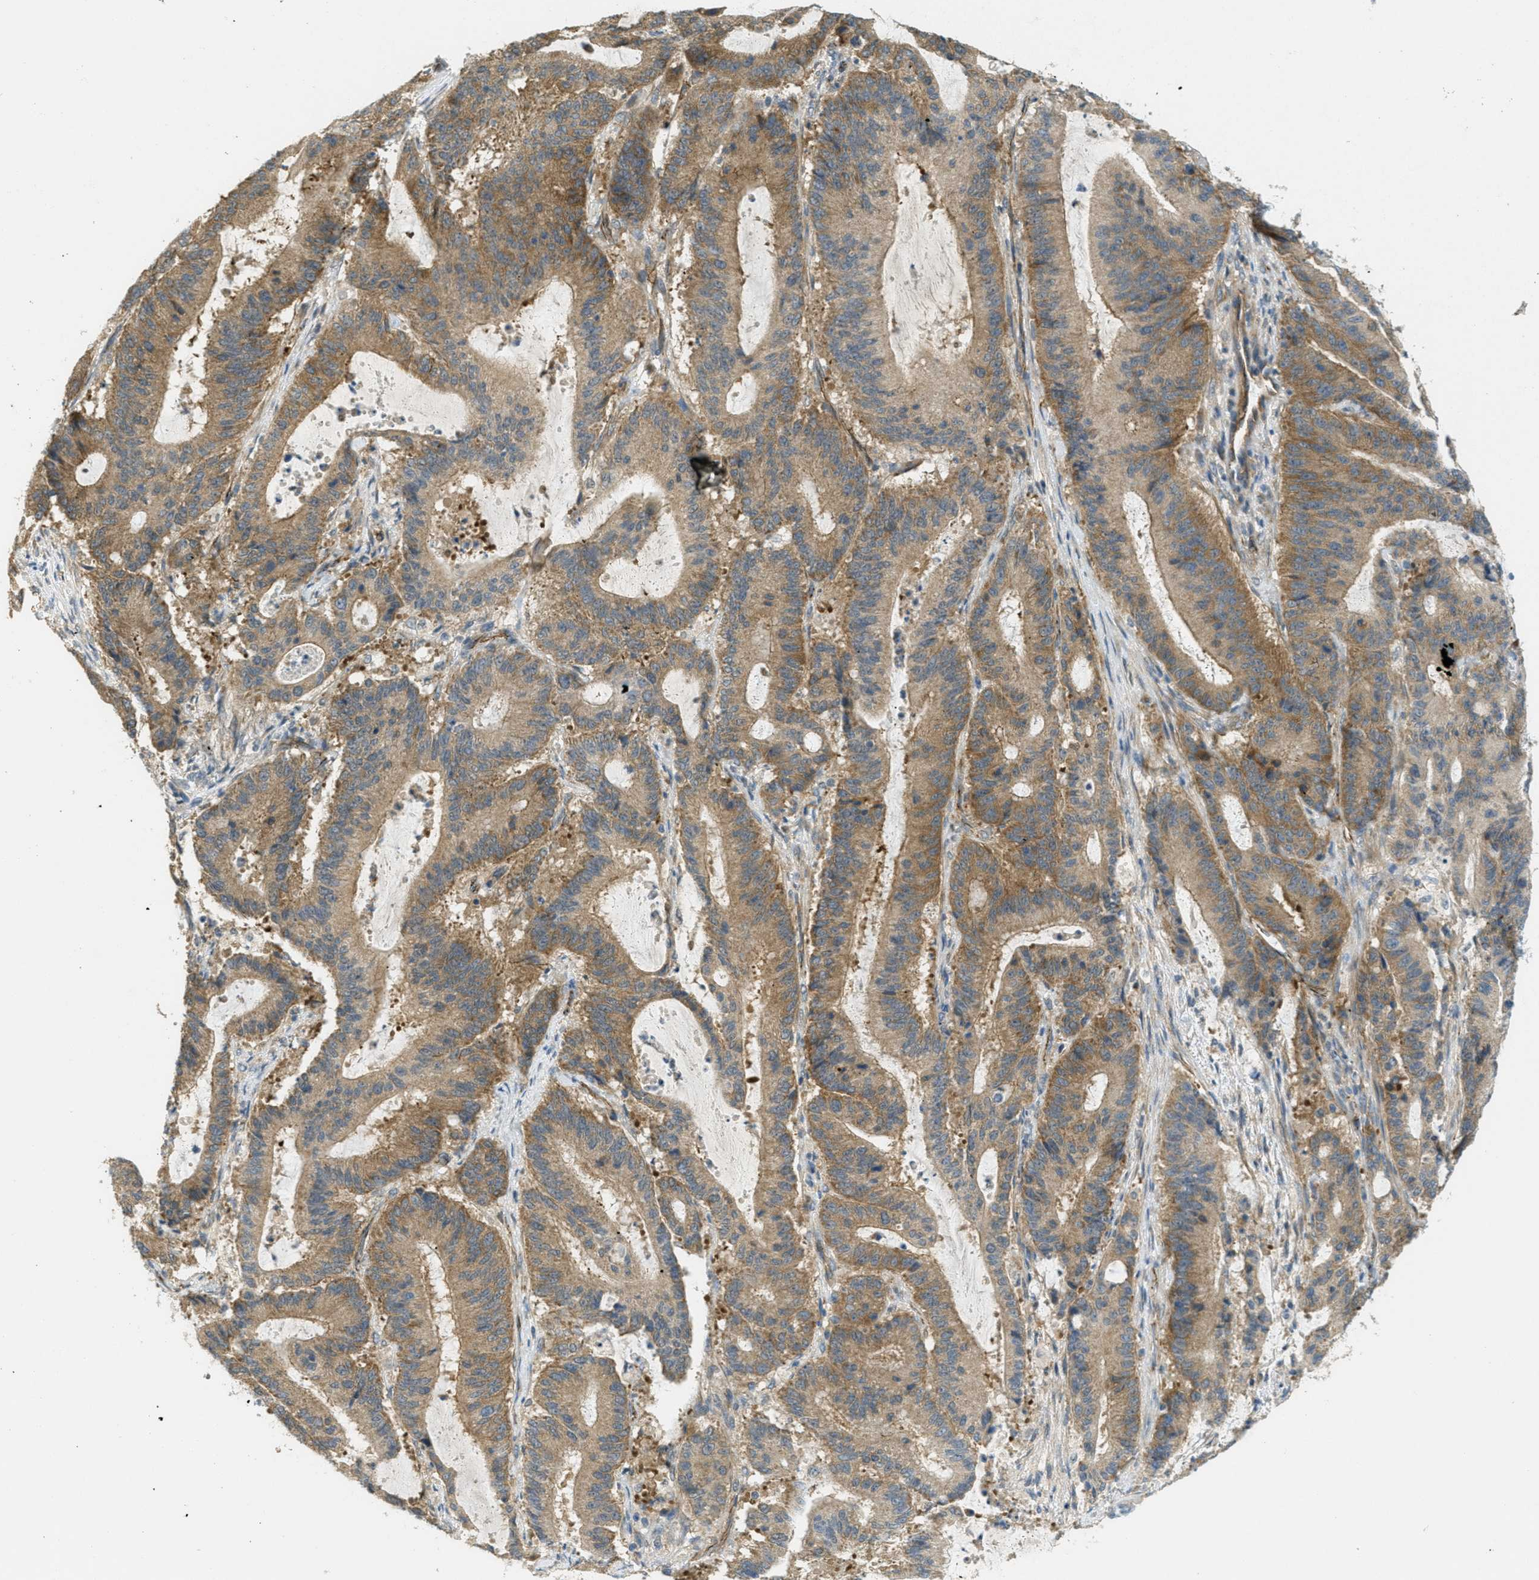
{"staining": {"intensity": "moderate", "quantity": ">75%", "location": "cytoplasmic/membranous"}, "tissue": "liver cancer", "cell_type": "Tumor cells", "image_type": "cancer", "snomed": [{"axis": "morphology", "description": "Cholangiocarcinoma"}, {"axis": "topography", "description": "Liver"}], "caption": "The photomicrograph displays immunohistochemical staining of cholangiocarcinoma (liver). There is moderate cytoplasmic/membranous positivity is appreciated in about >75% of tumor cells.", "gene": "JCAD", "patient": {"sex": "female", "age": 73}}